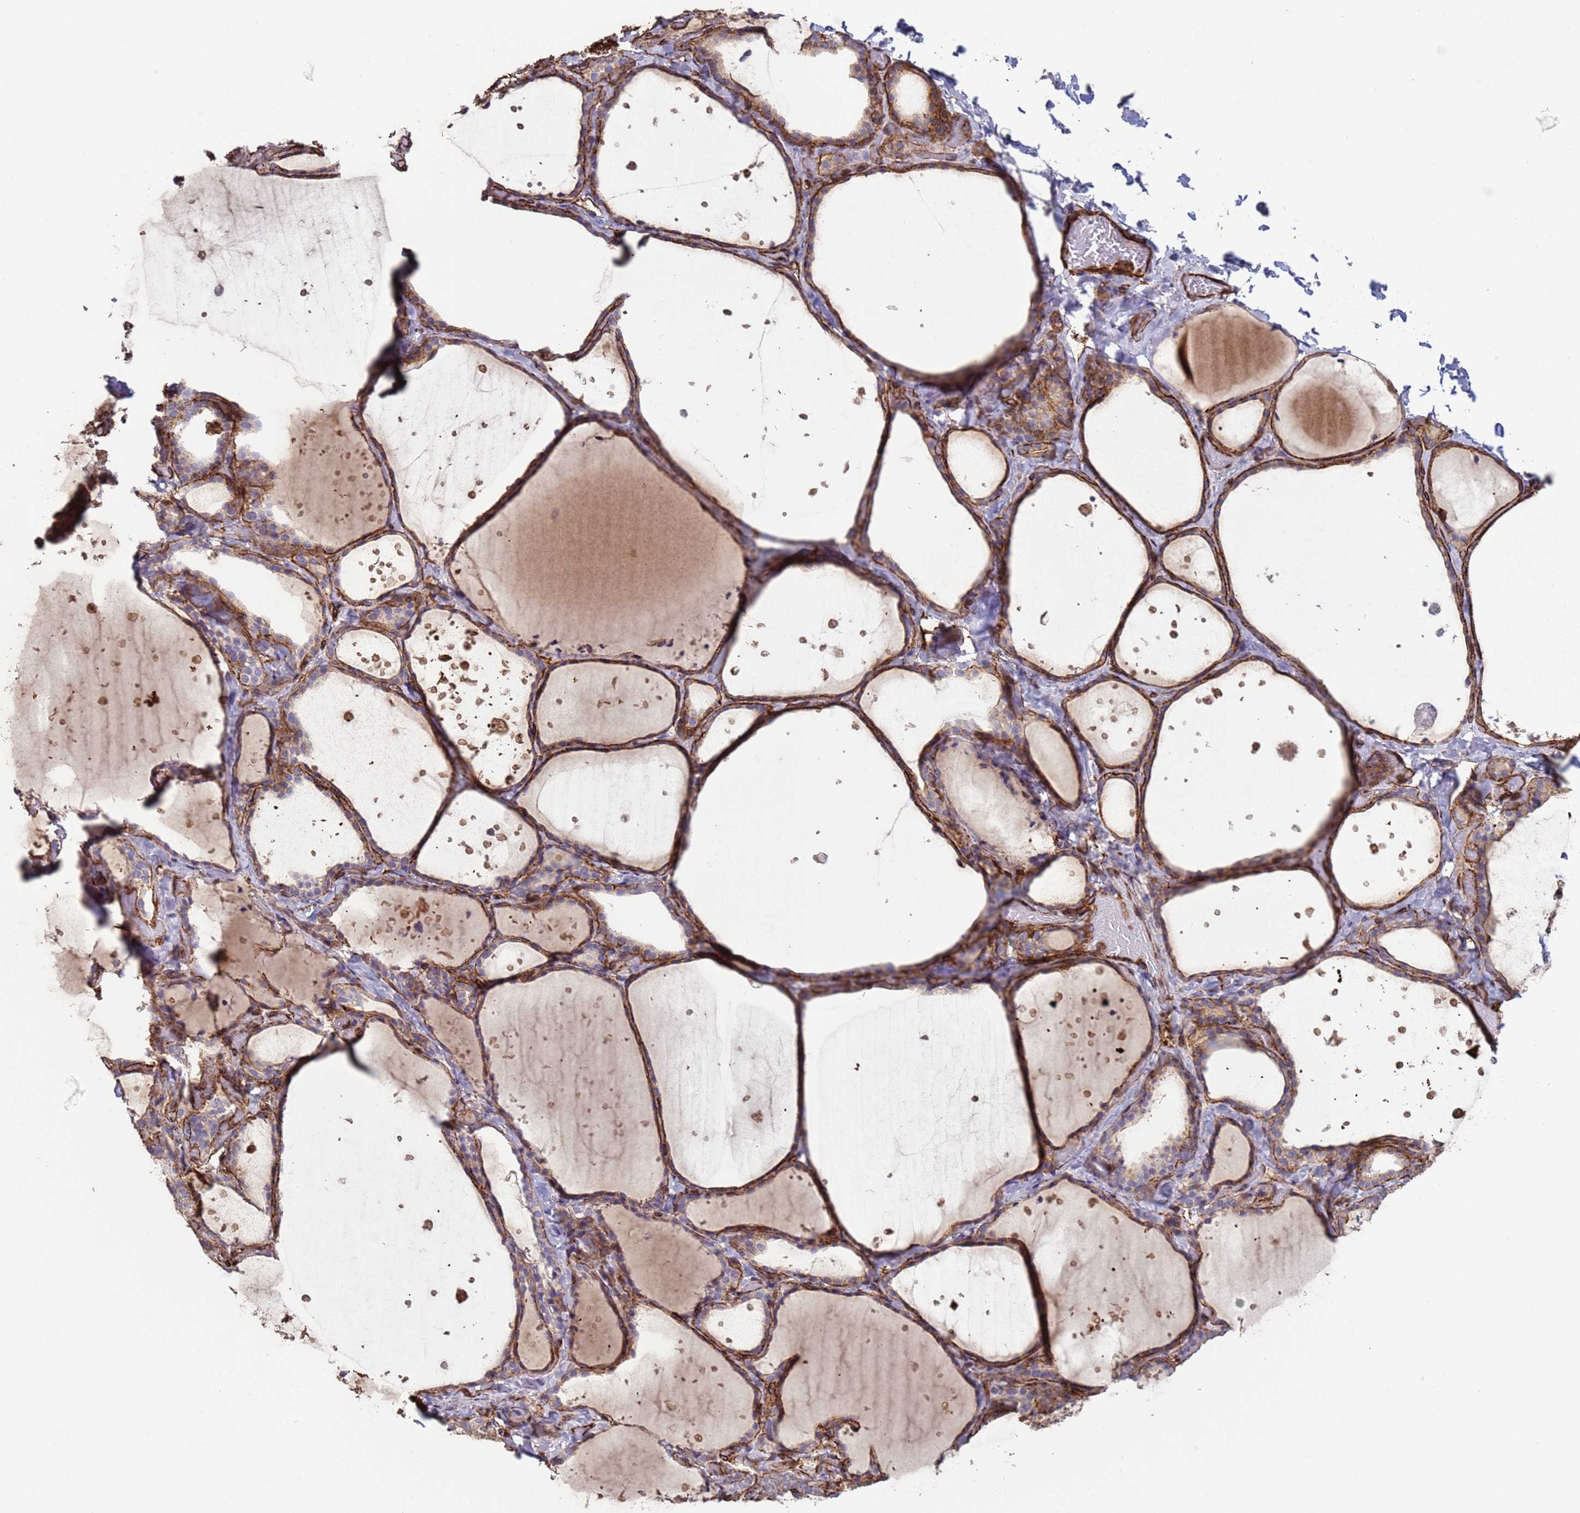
{"staining": {"intensity": "moderate", "quantity": "<25%", "location": "cytoplasmic/membranous"}, "tissue": "thyroid gland", "cell_type": "Glandular cells", "image_type": "normal", "snomed": [{"axis": "morphology", "description": "Normal tissue, NOS"}, {"axis": "topography", "description": "Thyroid gland"}], "caption": "Glandular cells demonstrate low levels of moderate cytoplasmic/membranous expression in approximately <25% of cells in normal thyroid gland. (DAB IHC, brown staining for protein, blue staining for nuclei).", "gene": "GASK1A", "patient": {"sex": "female", "age": 44}}